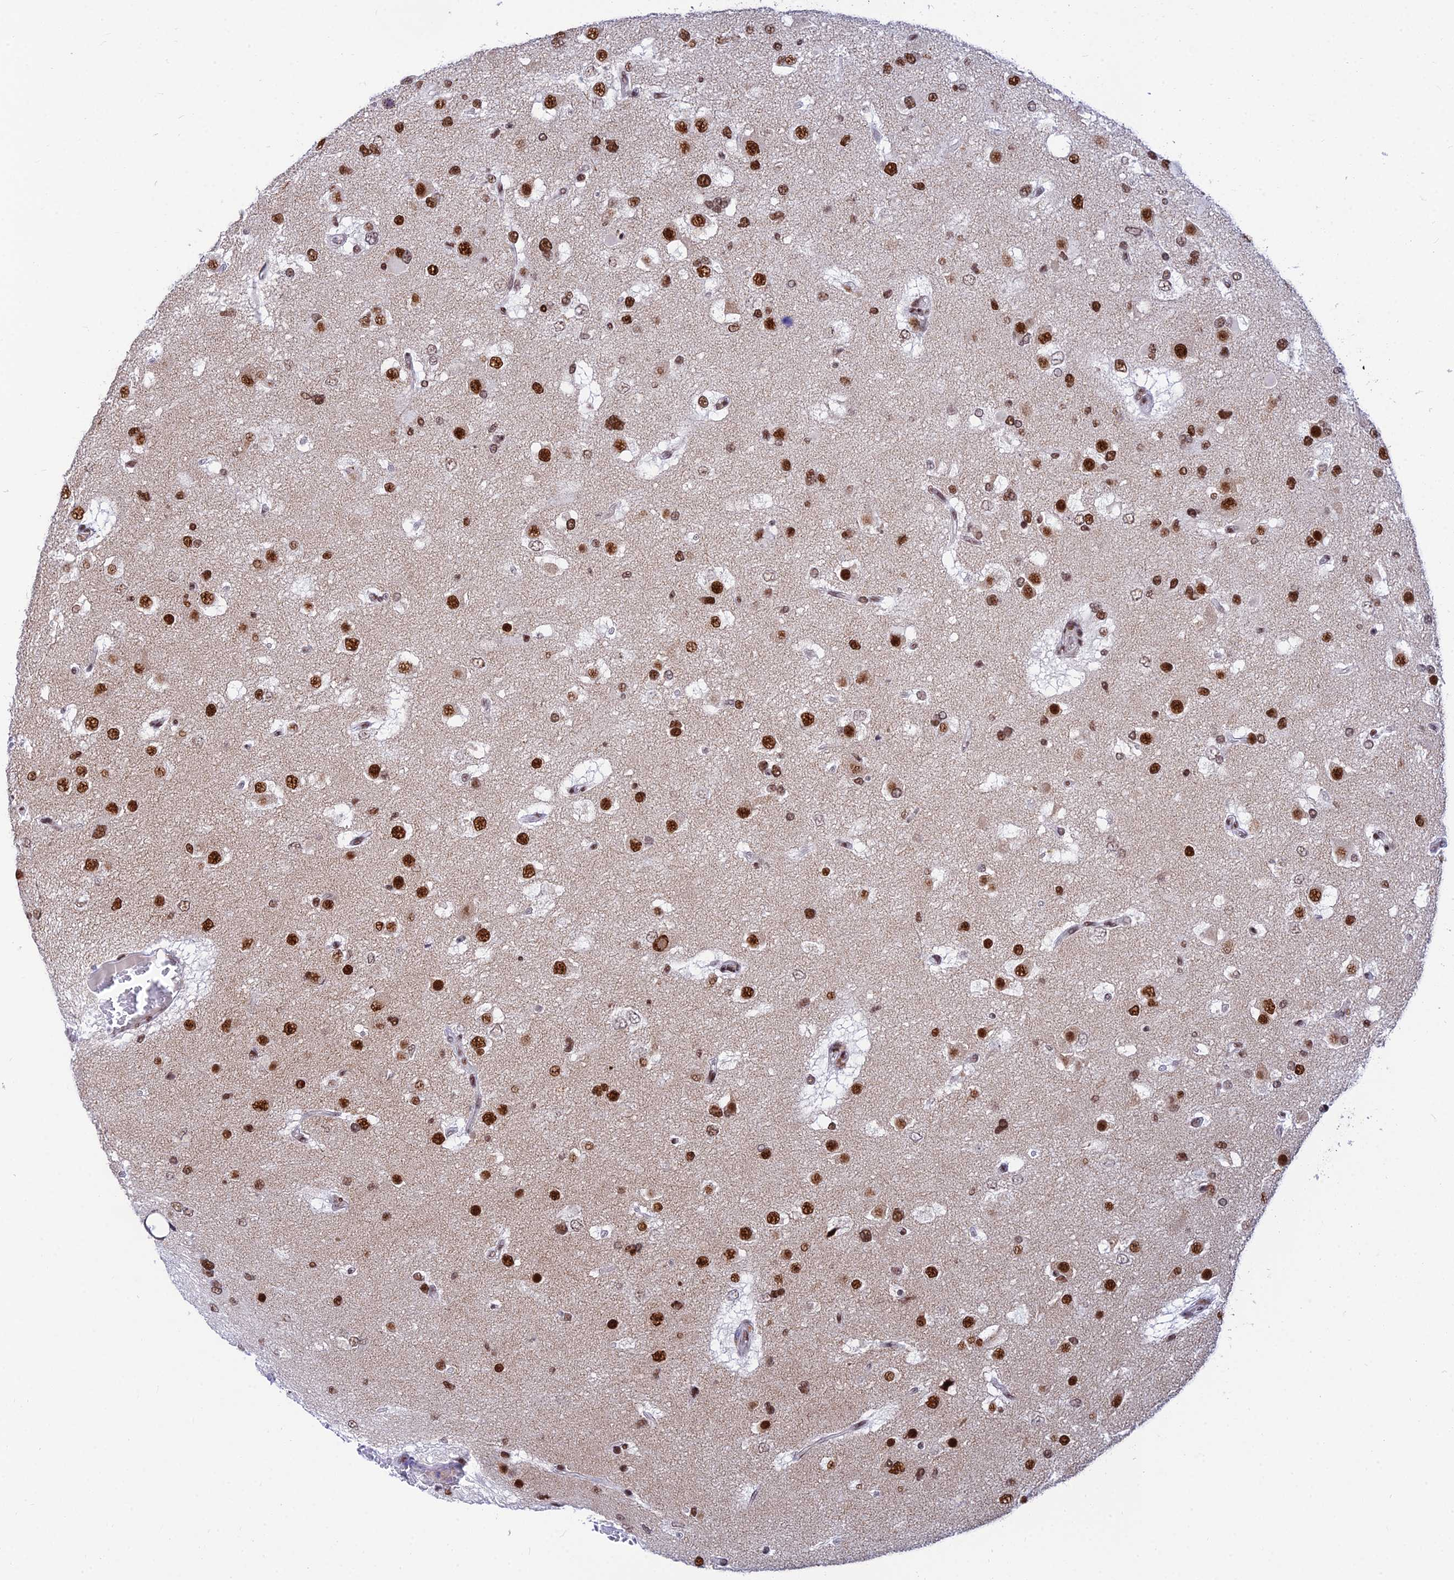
{"staining": {"intensity": "strong", "quantity": "25%-75%", "location": "nuclear"}, "tissue": "glioma", "cell_type": "Tumor cells", "image_type": "cancer", "snomed": [{"axis": "morphology", "description": "Glioma, malignant, High grade"}, {"axis": "topography", "description": "Brain"}], "caption": "DAB immunohistochemical staining of human glioma shows strong nuclear protein positivity in approximately 25%-75% of tumor cells. Using DAB (3,3'-diaminobenzidine) (brown) and hematoxylin (blue) stains, captured at high magnification using brightfield microscopy.", "gene": "USP22", "patient": {"sex": "male", "age": 53}}